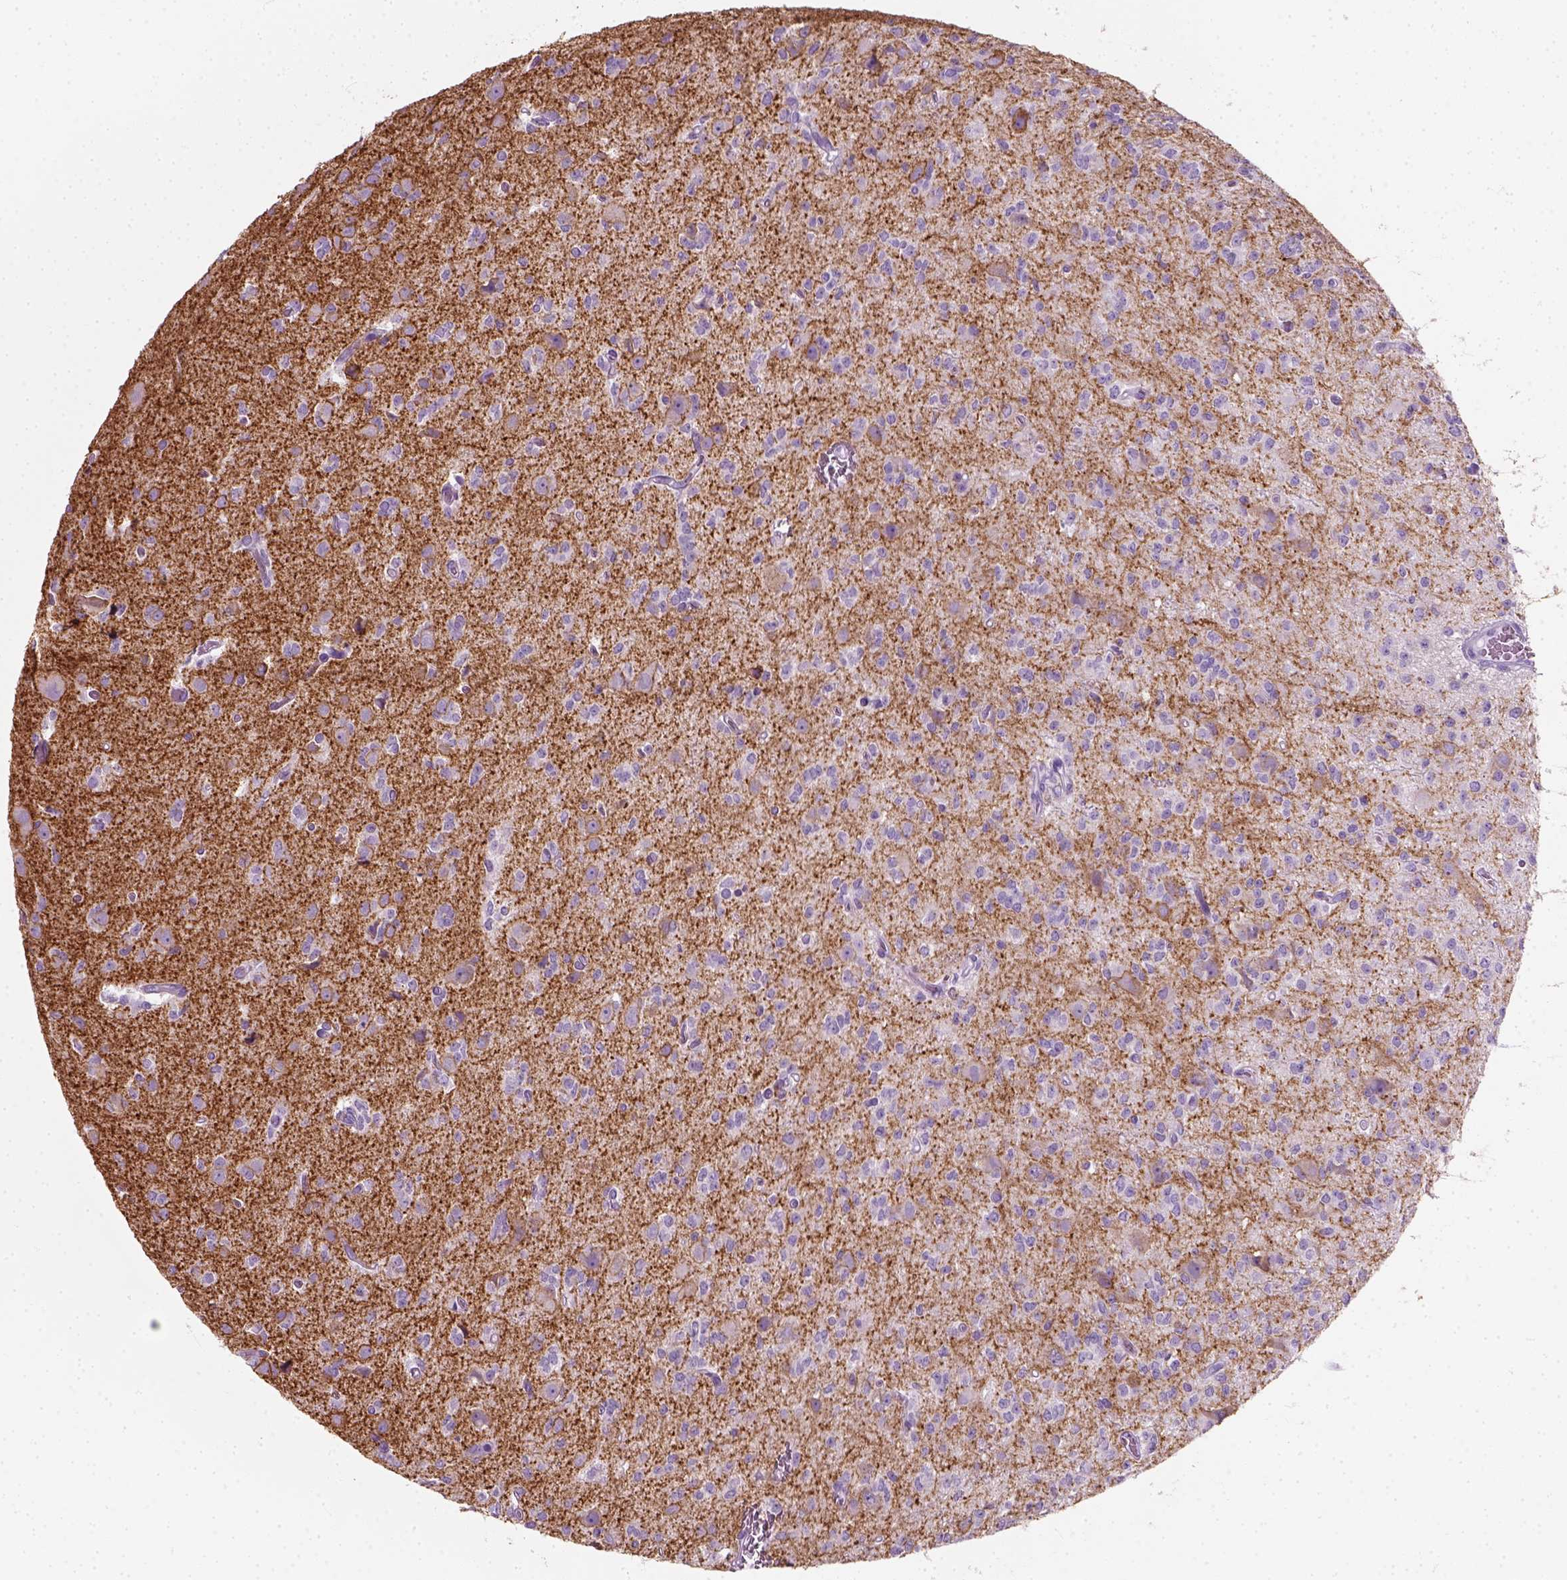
{"staining": {"intensity": "negative", "quantity": "none", "location": "none"}, "tissue": "glioma", "cell_type": "Tumor cells", "image_type": "cancer", "snomed": [{"axis": "morphology", "description": "Glioma, malignant, Low grade"}, {"axis": "topography", "description": "Brain"}], "caption": "This photomicrograph is of malignant low-grade glioma stained with immunohistochemistry (IHC) to label a protein in brown with the nuclei are counter-stained blue. There is no expression in tumor cells. The staining was performed using DAB (3,3'-diaminobenzidine) to visualize the protein expression in brown, while the nuclei were stained in blue with hematoxylin (Magnification: 20x).", "gene": "SLC12A5", "patient": {"sex": "male", "age": 27}}